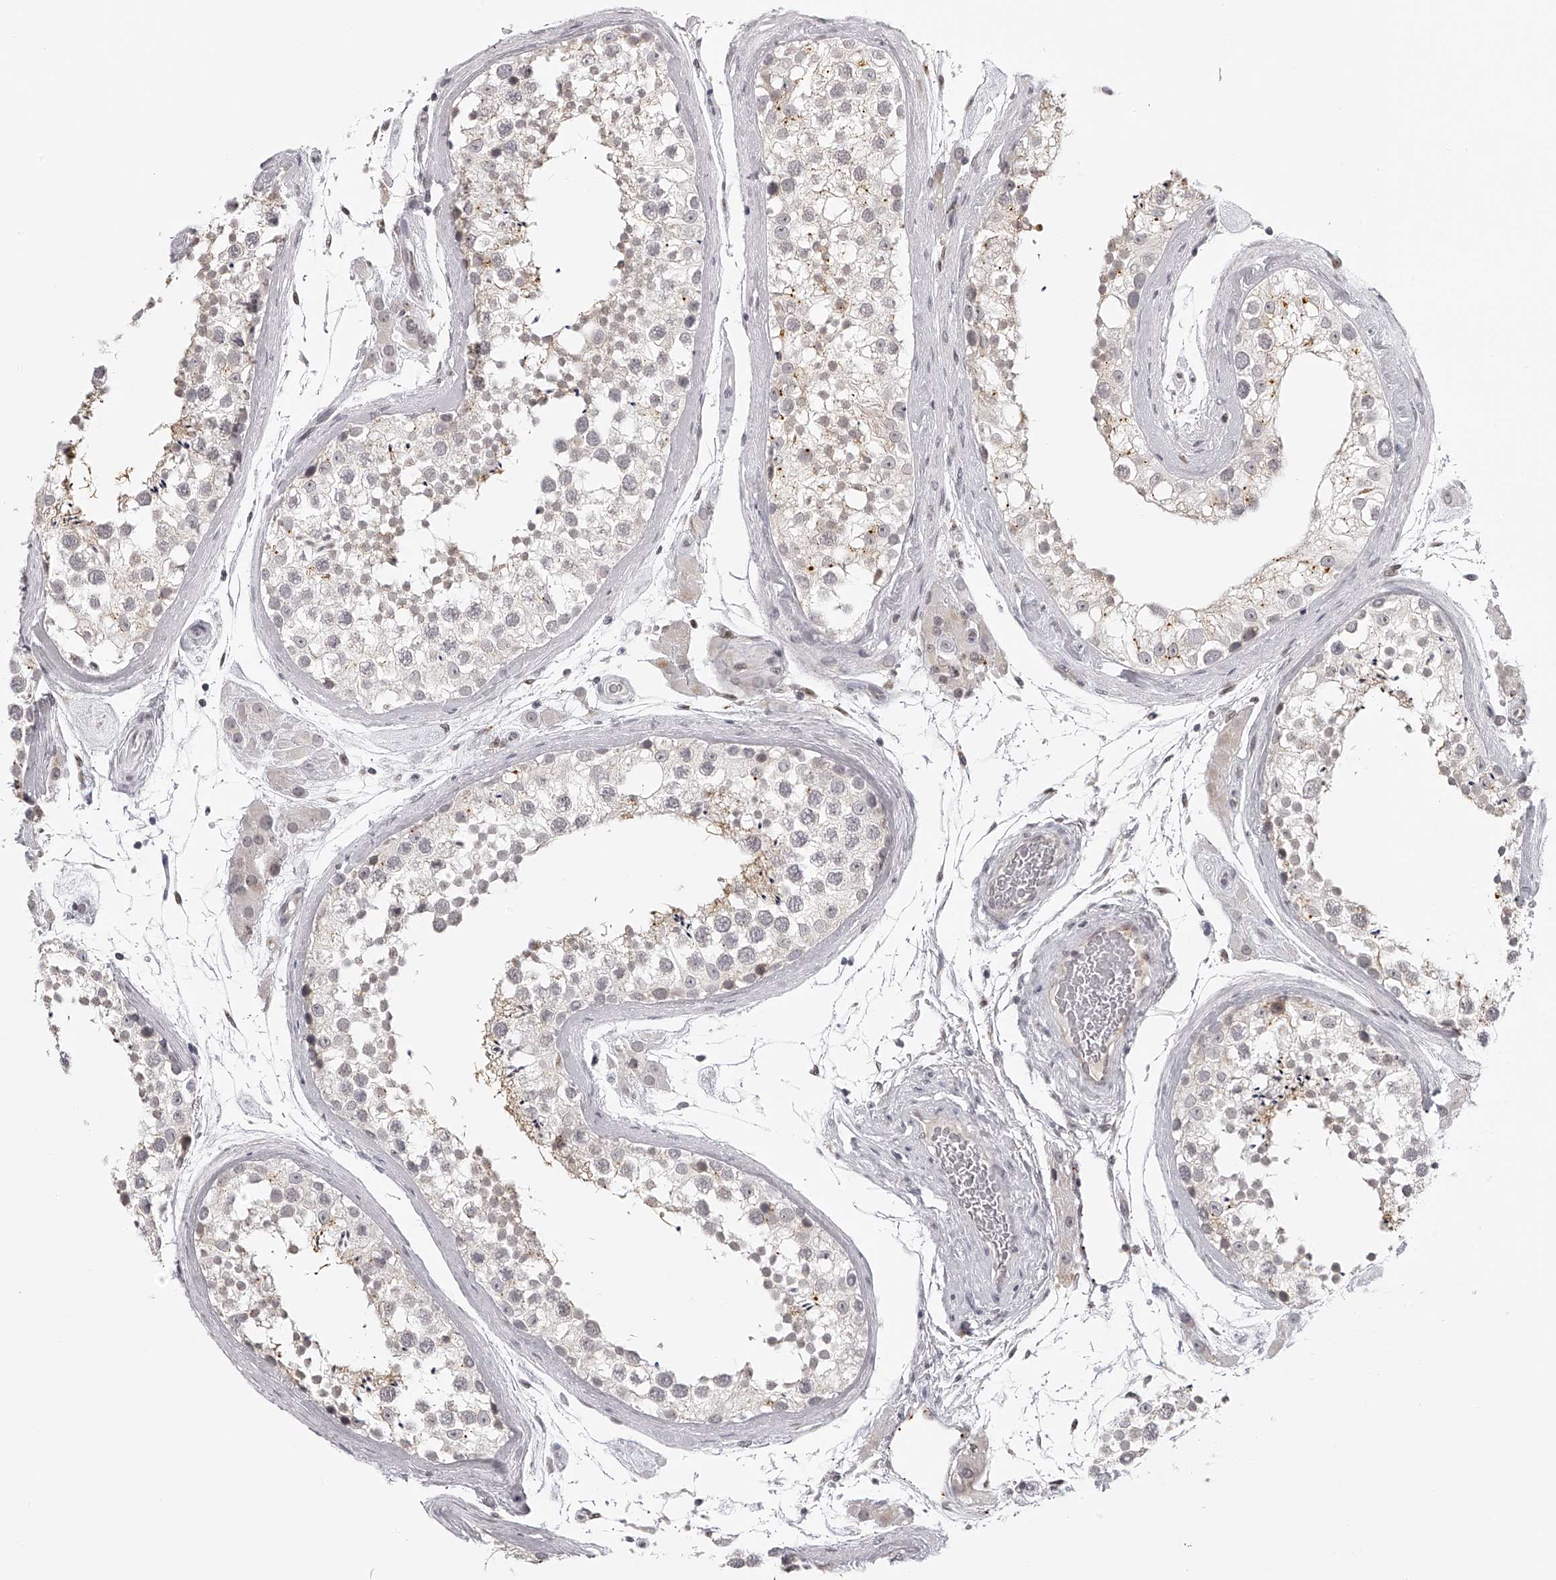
{"staining": {"intensity": "negative", "quantity": "none", "location": "none"}, "tissue": "testis", "cell_type": "Cells in seminiferous ducts", "image_type": "normal", "snomed": [{"axis": "morphology", "description": "Normal tissue, NOS"}, {"axis": "topography", "description": "Testis"}], "caption": "The immunohistochemistry (IHC) micrograph has no significant positivity in cells in seminiferous ducts of testis.", "gene": "RNF220", "patient": {"sex": "male", "age": 46}}